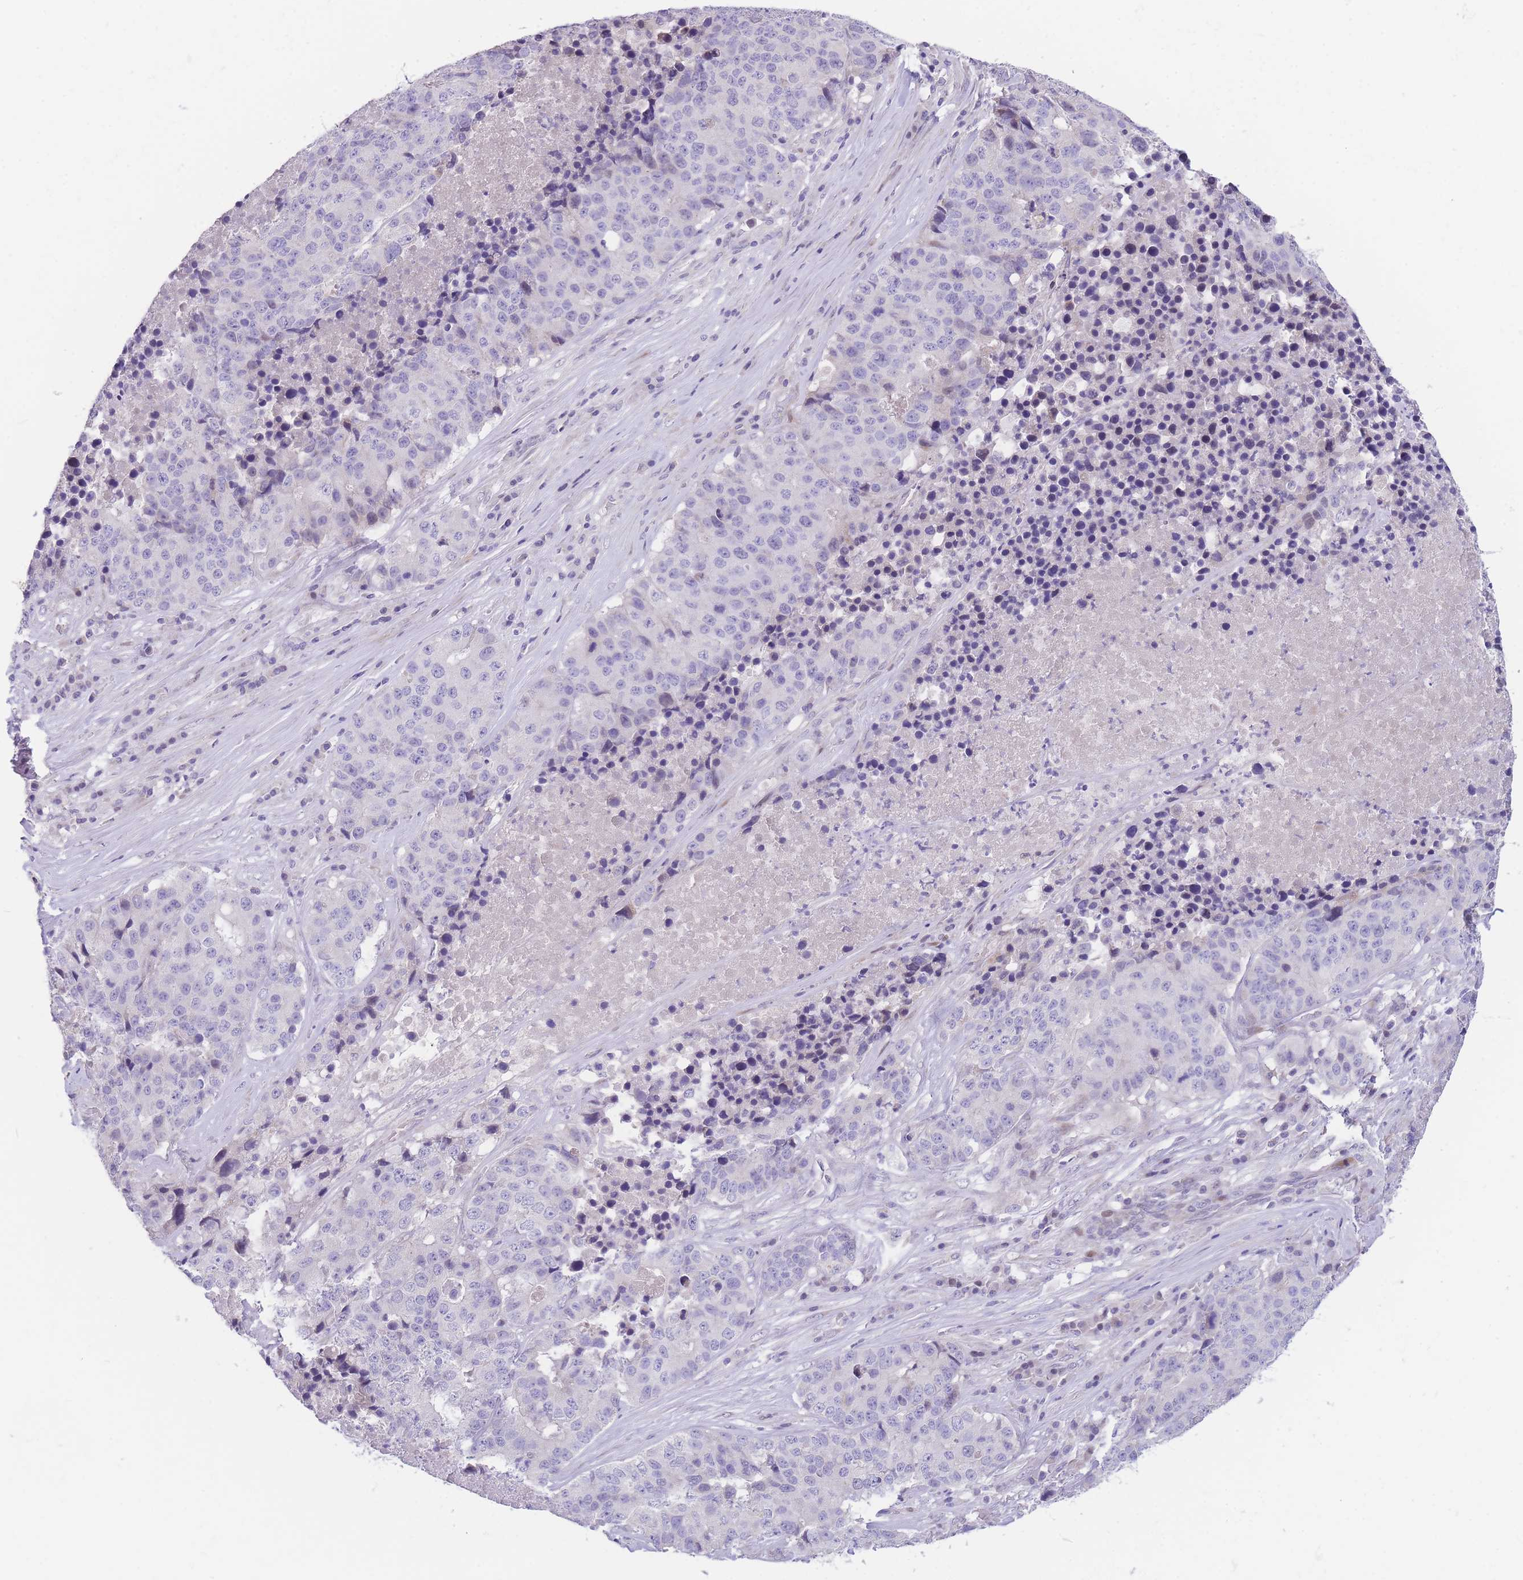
{"staining": {"intensity": "negative", "quantity": "none", "location": "none"}, "tissue": "stomach cancer", "cell_type": "Tumor cells", "image_type": "cancer", "snomed": [{"axis": "morphology", "description": "Adenocarcinoma, NOS"}, {"axis": "topography", "description": "Stomach"}], "caption": "An immunohistochemistry micrograph of stomach cancer (adenocarcinoma) is shown. There is no staining in tumor cells of stomach cancer (adenocarcinoma). Nuclei are stained in blue.", "gene": "SHCBP1", "patient": {"sex": "male", "age": 71}}